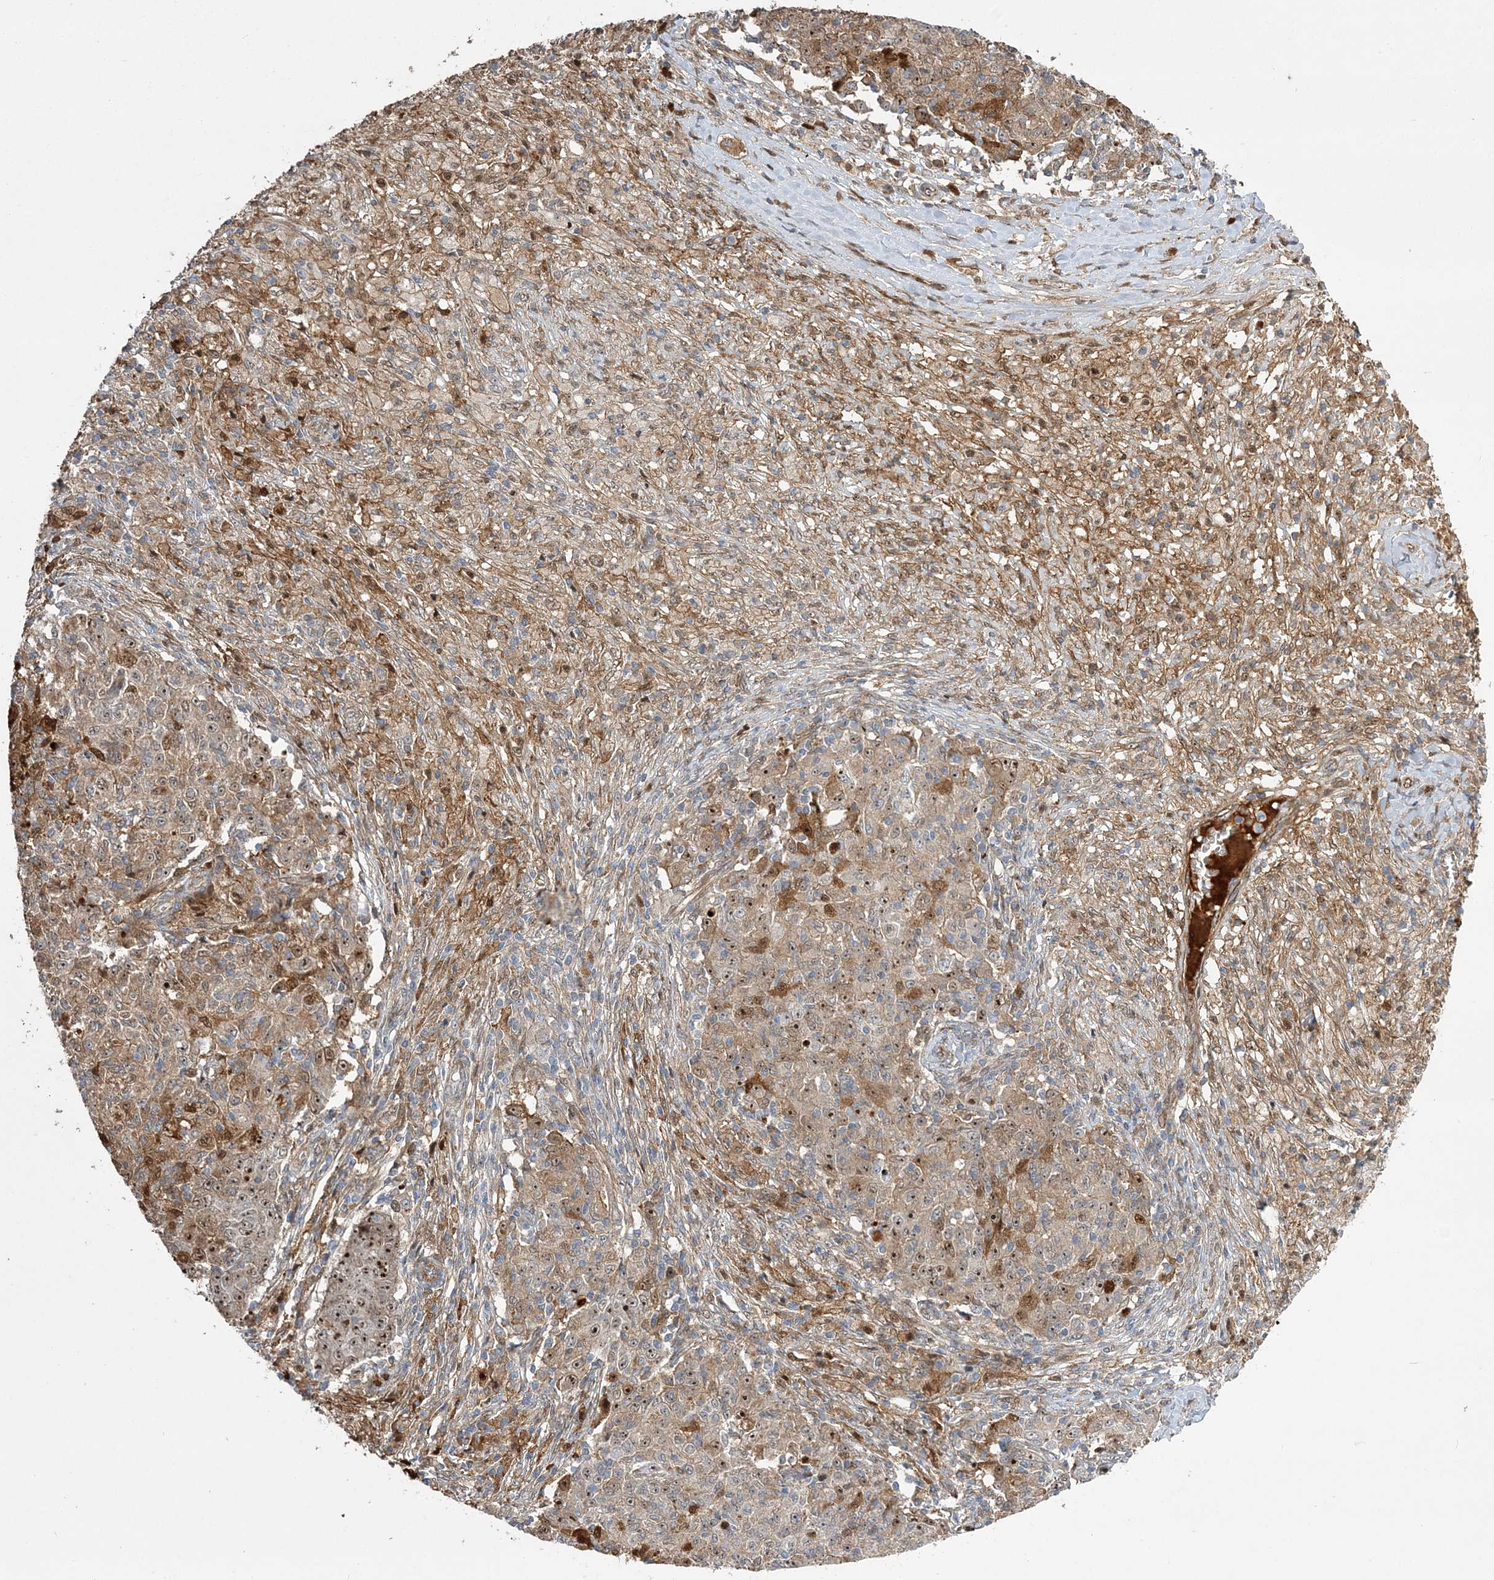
{"staining": {"intensity": "strong", "quantity": "25%-75%", "location": "cytoplasmic/membranous,nuclear"}, "tissue": "ovarian cancer", "cell_type": "Tumor cells", "image_type": "cancer", "snomed": [{"axis": "morphology", "description": "Carcinoma, endometroid"}, {"axis": "topography", "description": "Ovary"}], "caption": "Immunohistochemistry (IHC) micrograph of neoplastic tissue: ovarian cancer (endometroid carcinoma) stained using IHC demonstrates high levels of strong protein expression localized specifically in the cytoplasmic/membranous and nuclear of tumor cells, appearing as a cytoplasmic/membranous and nuclear brown color.", "gene": "NPM3", "patient": {"sex": "female", "age": 42}}